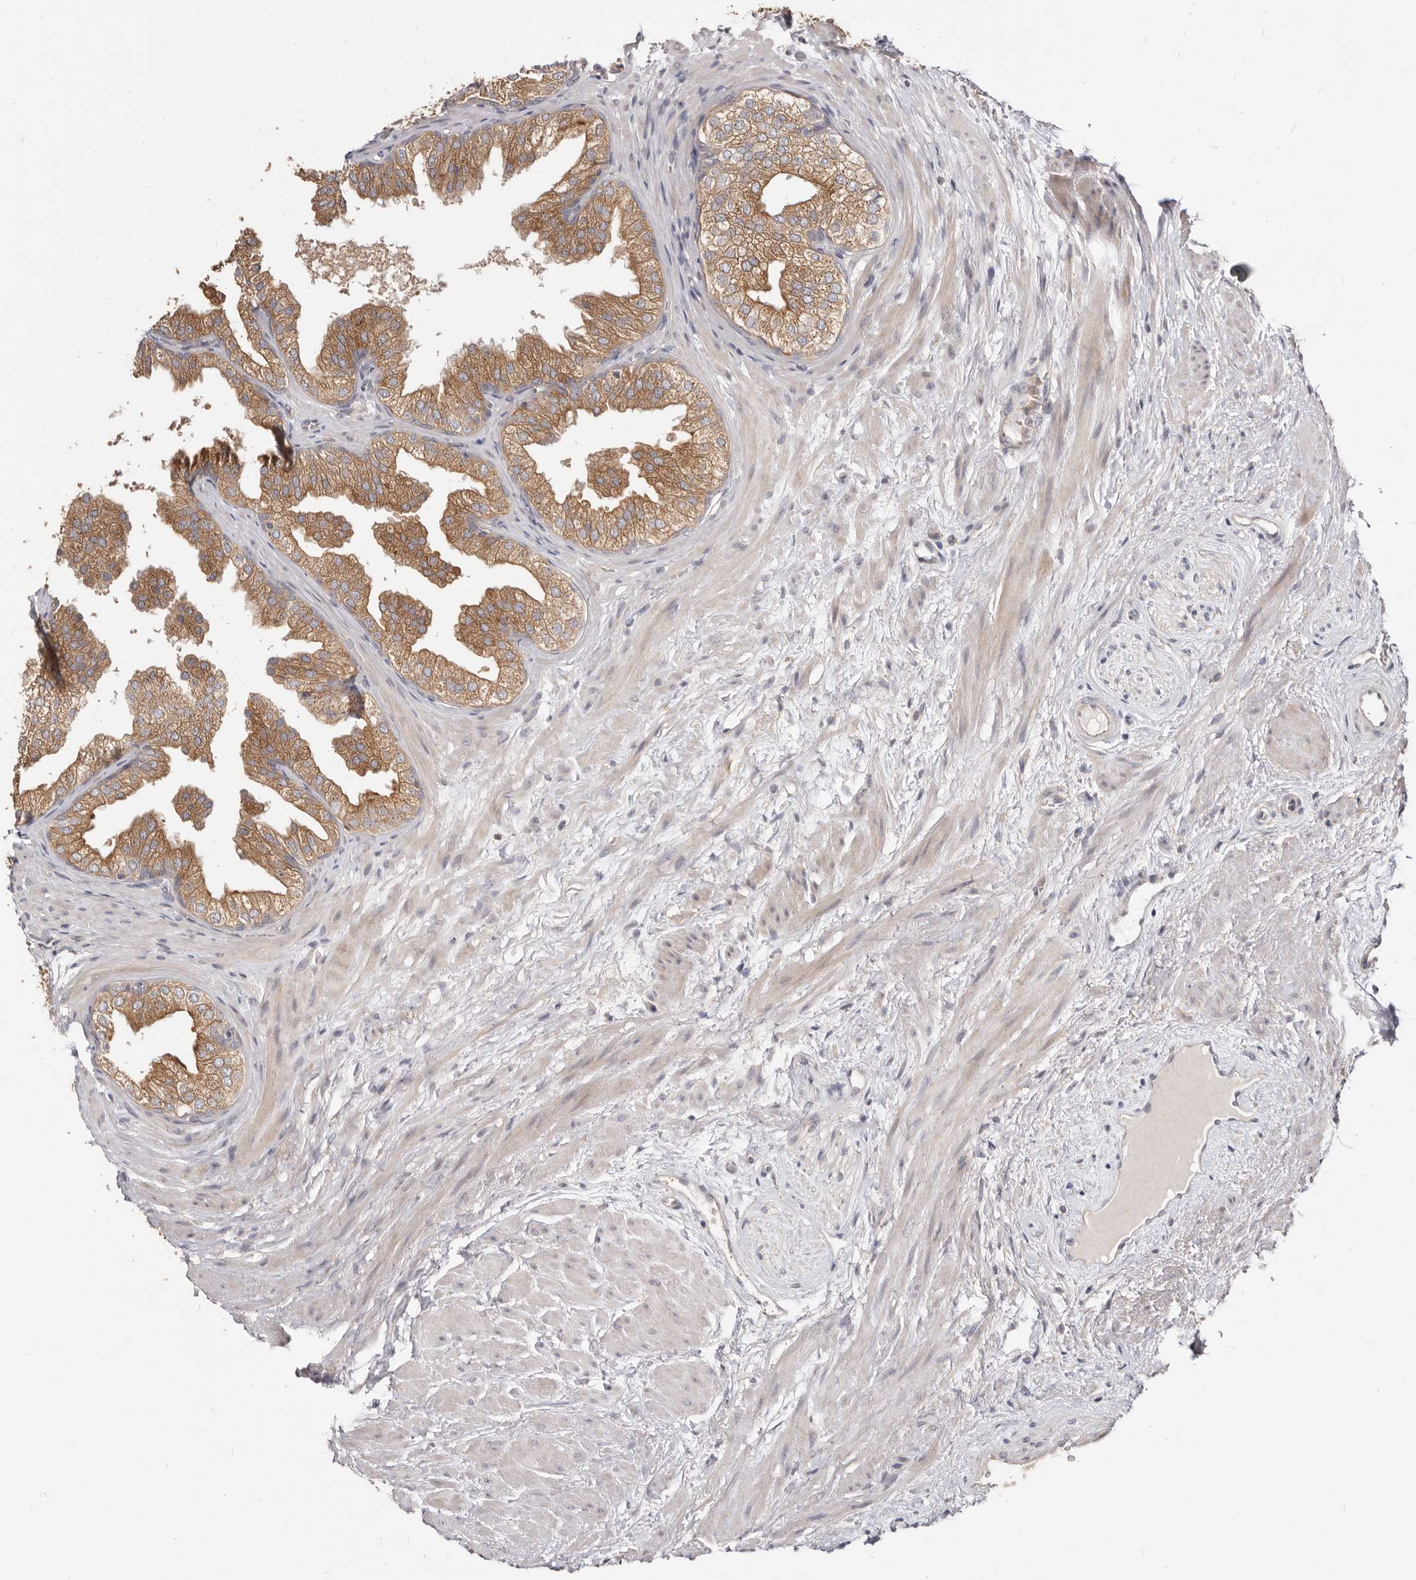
{"staining": {"intensity": "moderate", "quantity": ">75%", "location": "cytoplasmic/membranous"}, "tissue": "prostate", "cell_type": "Glandular cells", "image_type": "normal", "snomed": [{"axis": "morphology", "description": "Normal tissue, NOS"}, {"axis": "topography", "description": "Prostate"}], "caption": "IHC photomicrograph of normal human prostate stained for a protein (brown), which displays medium levels of moderate cytoplasmic/membranous staining in about >75% of glandular cells.", "gene": "TC2N", "patient": {"sex": "male", "age": 48}}